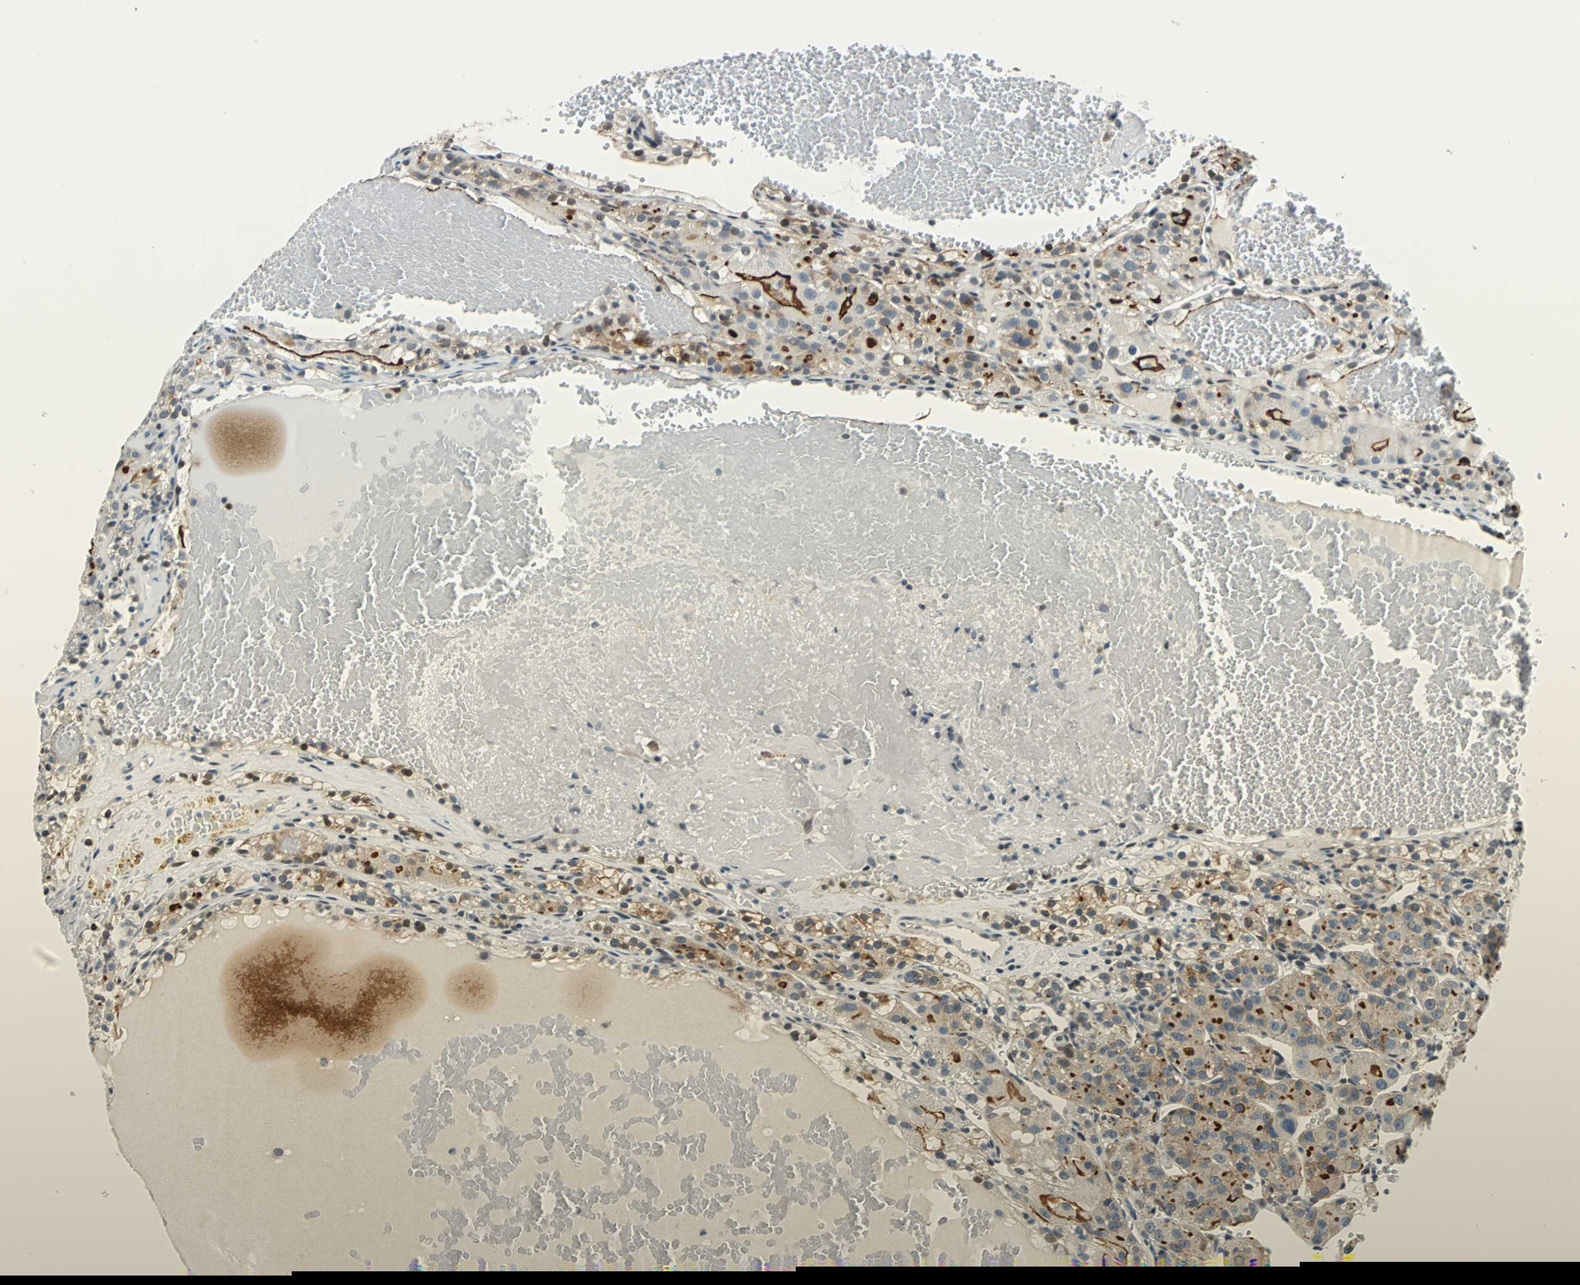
{"staining": {"intensity": "strong", "quantity": ">75%", "location": "cytoplasmic/membranous,nuclear"}, "tissue": "renal cancer", "cell_type": "Tumor cells", "image_type": "cancer", "snomed": [{"axis": "morphology", "description": "Normal tissue, NOS"}, {"axis": "morphology", "description": "Adenocarcinoma, NOS"}, {"axis": "topography", "description": "Kidney"}], "caption": "DAB (3,3'-diaminobenzidine) immunohistochemical staining of human renal cancer (adenocarcinoma) displays strong cytoplasmic/membranous and nuclear protein positivity in approximately >75% of tumor cells.", "gene": "HCFC2", "patient": {"sex": "male", "age": 61}}